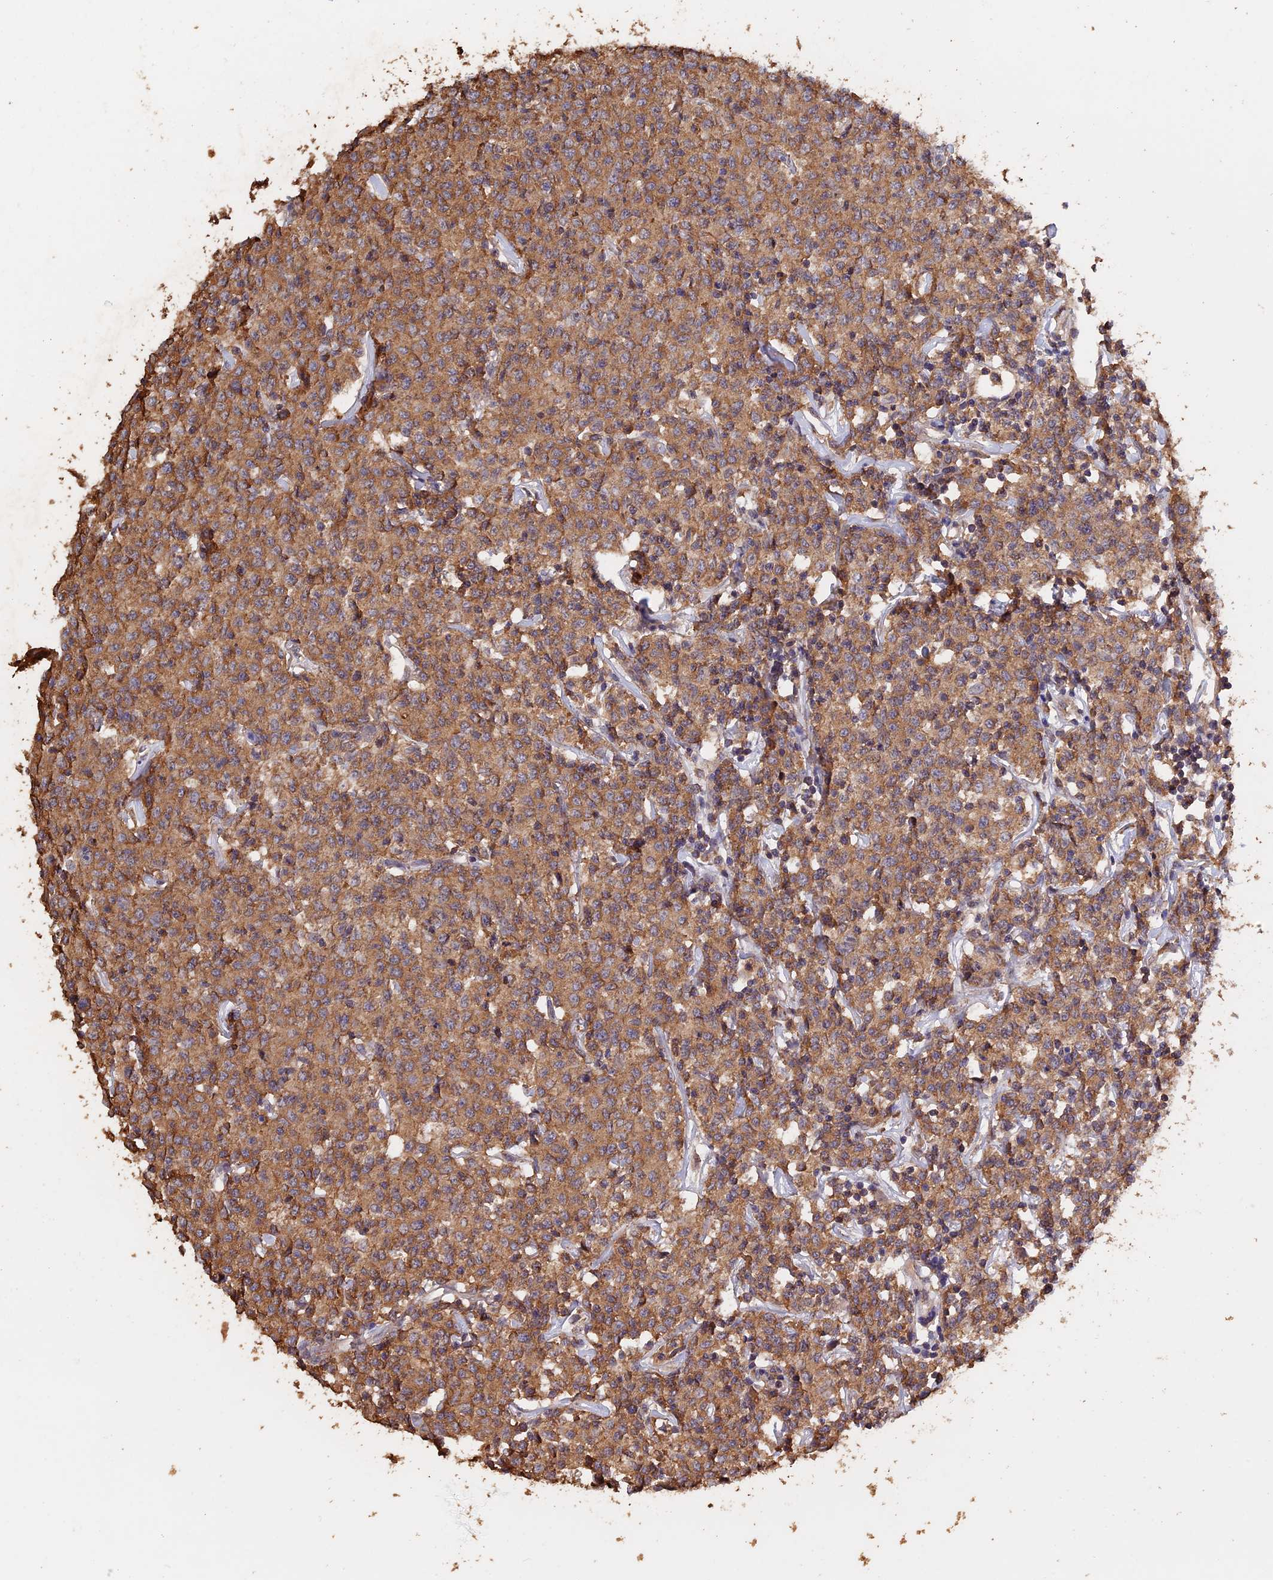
{"staining": {"intensity": "moderate", "quantity": ">75%", "location": "cytoplasmic/membranous"}, "tissue": "lymphoma", "cell_type": "Tumor cells", "image_type": "cancer", "snomed": [{"axis": "morphology", "description": "Malignant lymphoma, non-Hodgkin's type, Low grade"}, {"axis": "topography", "description": "Small intestine"}], "caption": "Low-grade malignant lymphoma, non-Hodgkin's type stained for a protein shows moderate cytoplasmic/membranous positivity in tumor cells. (brown staining indicates protein expression, while blue staining denotes nuclei).", "gene": "PIGQ", "patient": {"sex": "female", "age": 59}}